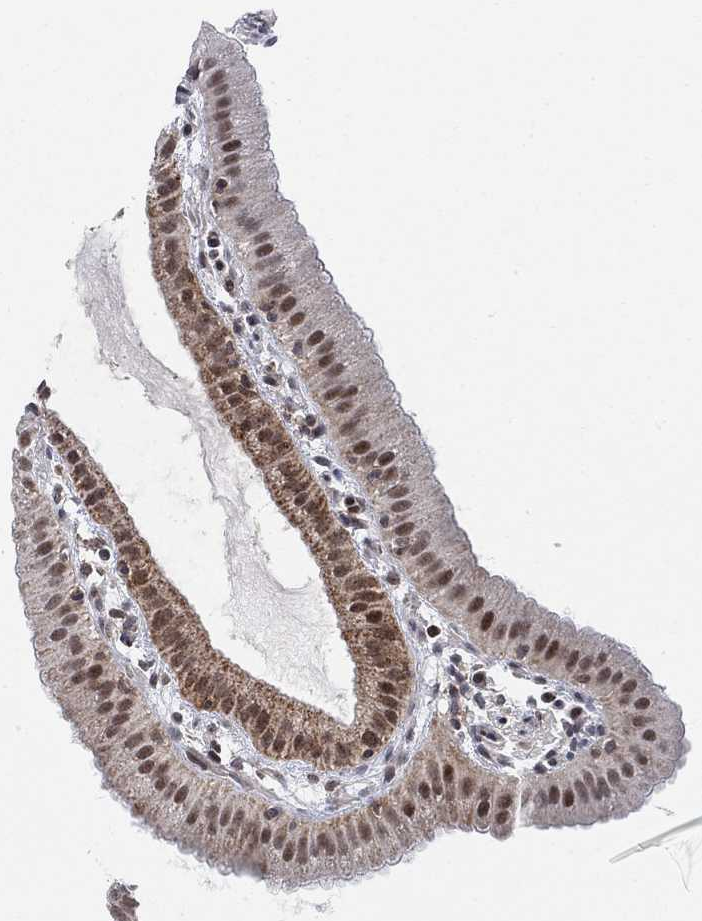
{"staining": {"intensity": "moderate", "quantity": "25%-75%", "location": "cytoplasmic/membranous,nuclear"}, "tissue": "gallbladder", "cell_type": "Glandular cells", "image_type": "normal", "snomed": [{"axis": "morphology", "description": "Normal tissue, NOS"}, {"axis": "topography", "description": "Gallbladder"}], "caption": "Normal gallbladder was stained to show a protein in brown. There is medium levels of moderate cytoplasmic/membranous,nuclear staining in approximately 25%-75% of glandular cells. Nuclei are stained in blue.", "gene": "PWWP2B", "patient": {"sex": "male", "age": 67}}